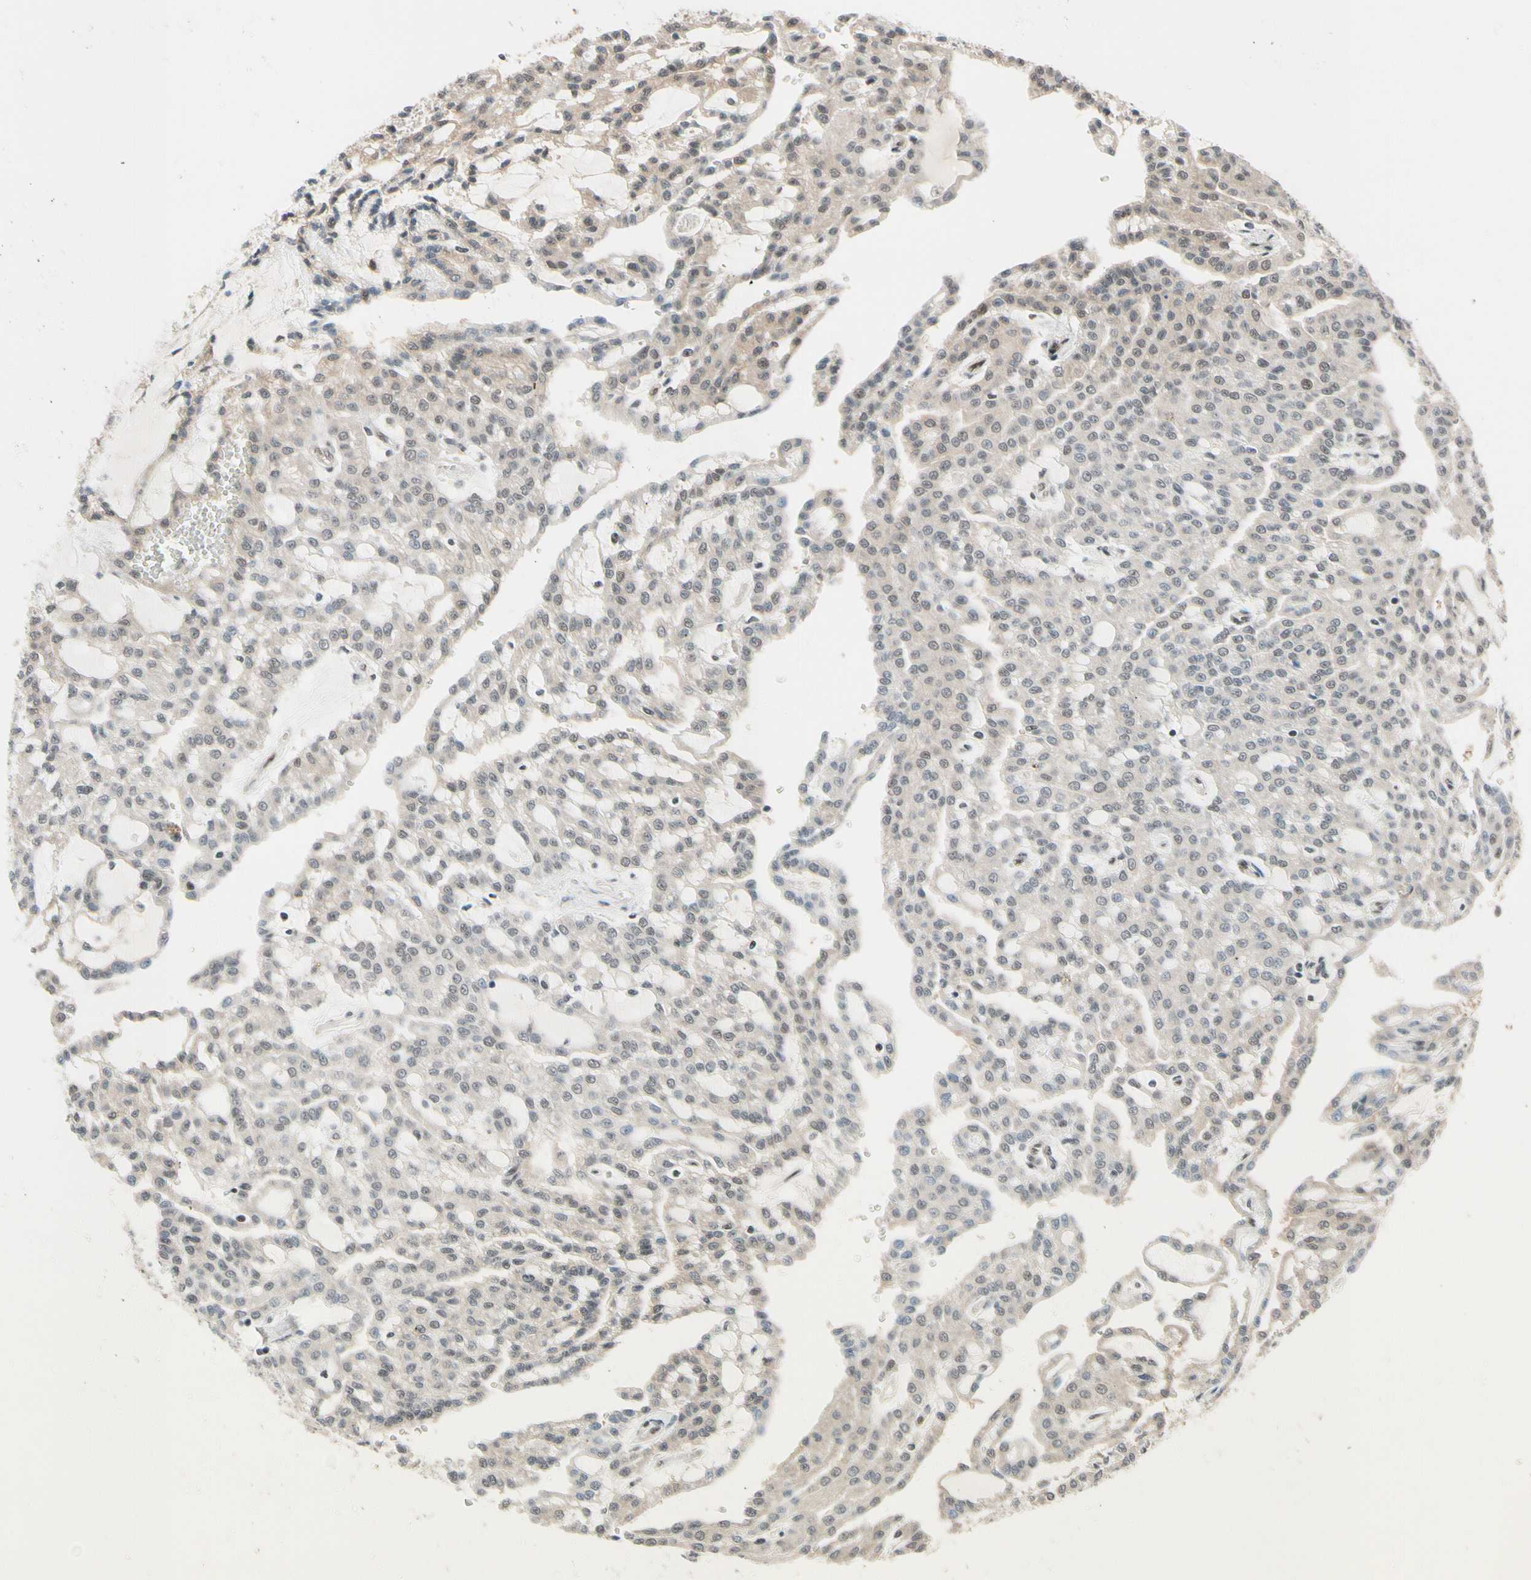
{"staining": {"intensity": "negative", "quantity": "none", "location": "none"}, "tissue": "renal cancer", "cell_type": "Tumor cells", "image_type": "cancer", "snomed": [{"axis": "morphology", "description": "Adenocarcinoma, NOS"}, {"axis": "topography", "description": "Kidney"}], "caption": "Immunohistochemistry of renal cancer demonstrates no staining in tumor cells.", "gene": "TAF4", "patient": {"sex": "male", "age": 63}}